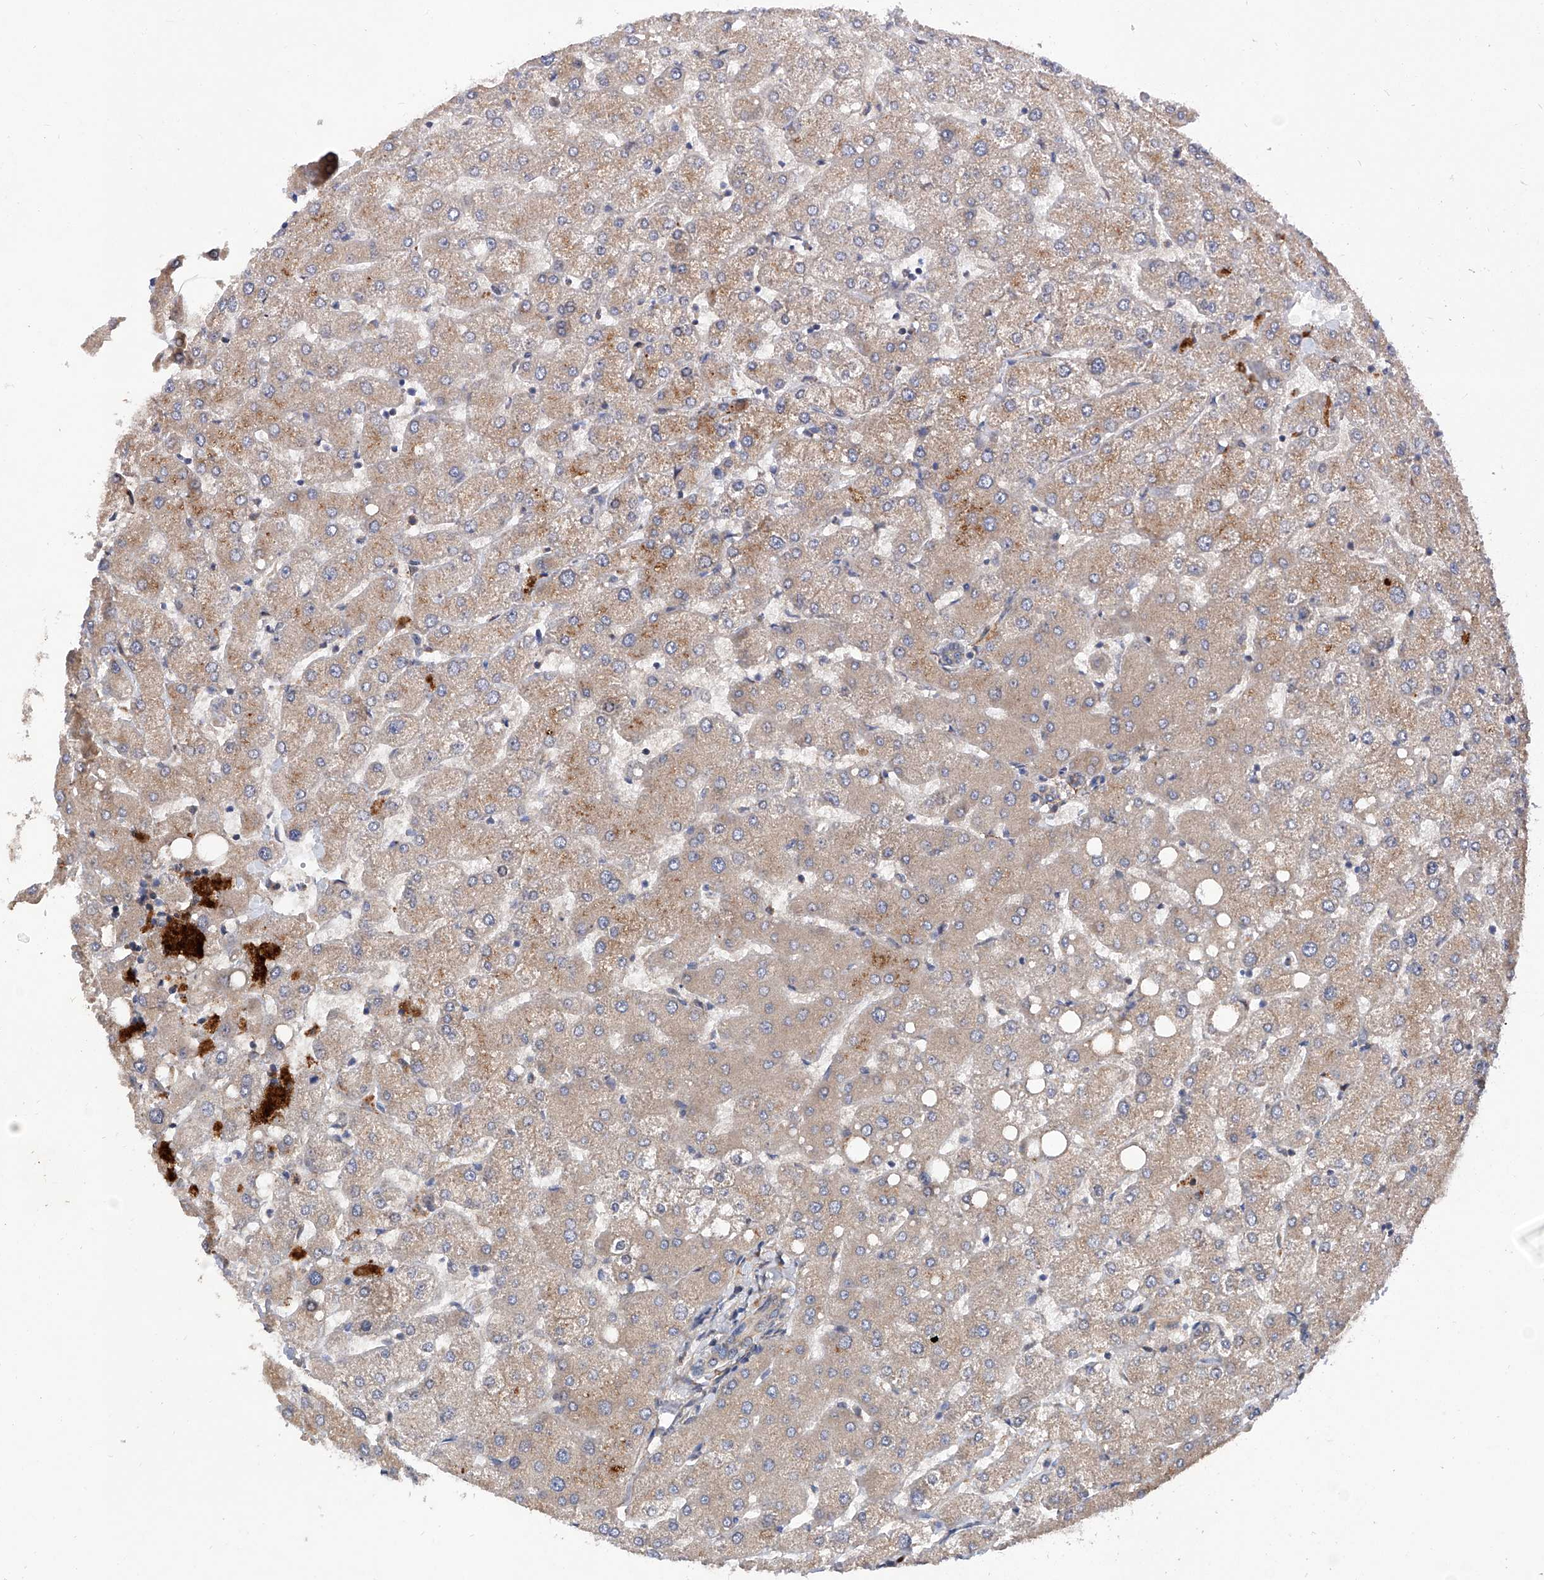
{"staining": {"intensity": "weak", "quantity": ">75%", "location": "cytoplasmic/membranous"}, "tissue": "liver", "cell_type": "Cholangiocytes", "image_type": "normal", "snomed": [{"axis": "morphology", "description": "Normal tissue, NOS"}, {"axis": "topography", "description": "Liver"}], "caption": "Weak cytoplasmic/membranous positivity for a protein is present in about >75% of cholangiocytes of unremarkable liver using IHC.", "gene": "INPP5B", "patient": {"sex": "female", "age": 54}}